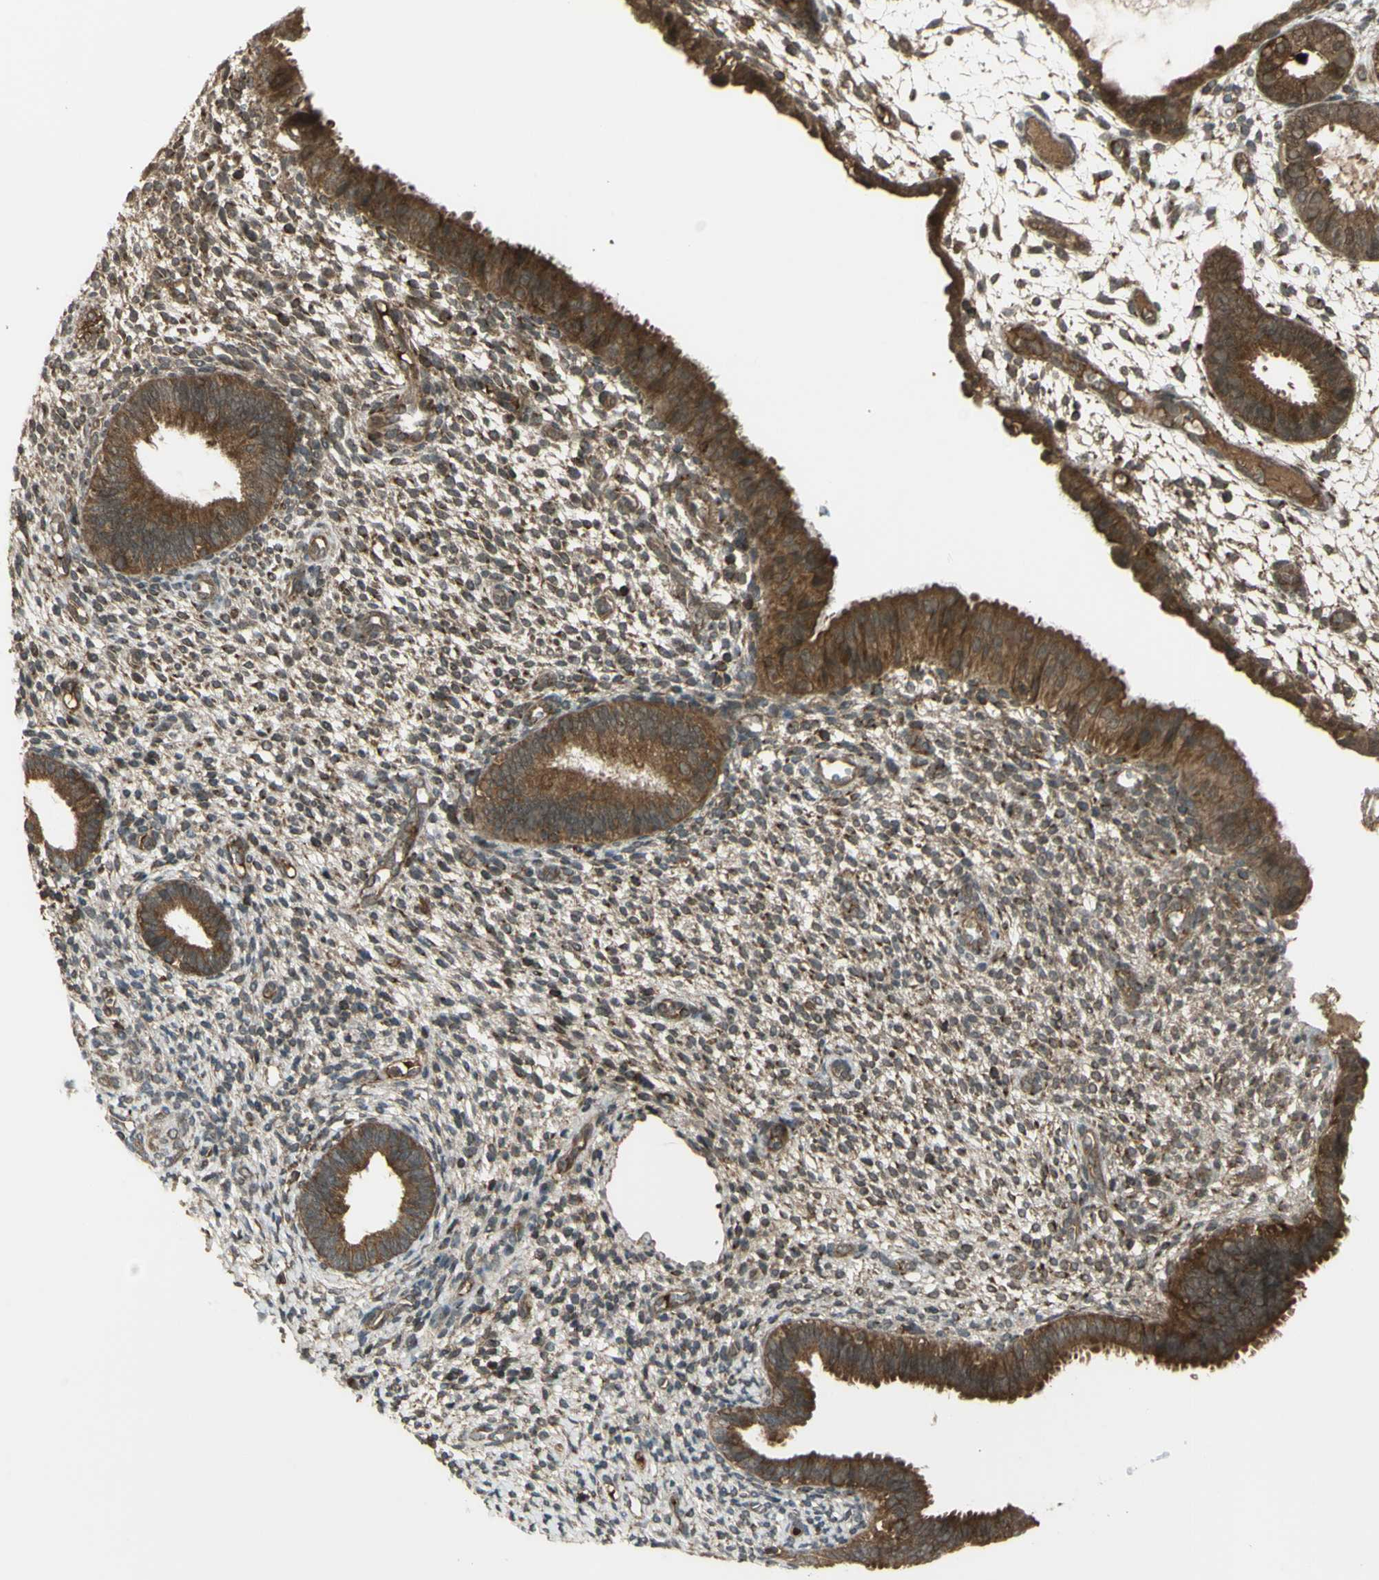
{"staining": {"intensity": "weak", "quantity": ">75%", "location": "cytoplasmic/membranous,nuclear"}, "tissue": "endometrium", "cell_type": "Cells in endometrial stroma", "image_type": "normal", "snomed": [{"axis": "morphology", "description": "Normal tissue, NOS"}, {"axis": "topography", "description": "Endometrium"}], "caption": "This is a micrograph of immunohistochemistry staining of normal endometrium, which shows weak staining in the cytoplasmic/membranous,nuclear of cells in endometrial stroma.", "gene": "FLII", "patient": {"sex": "female", "age": 61}}